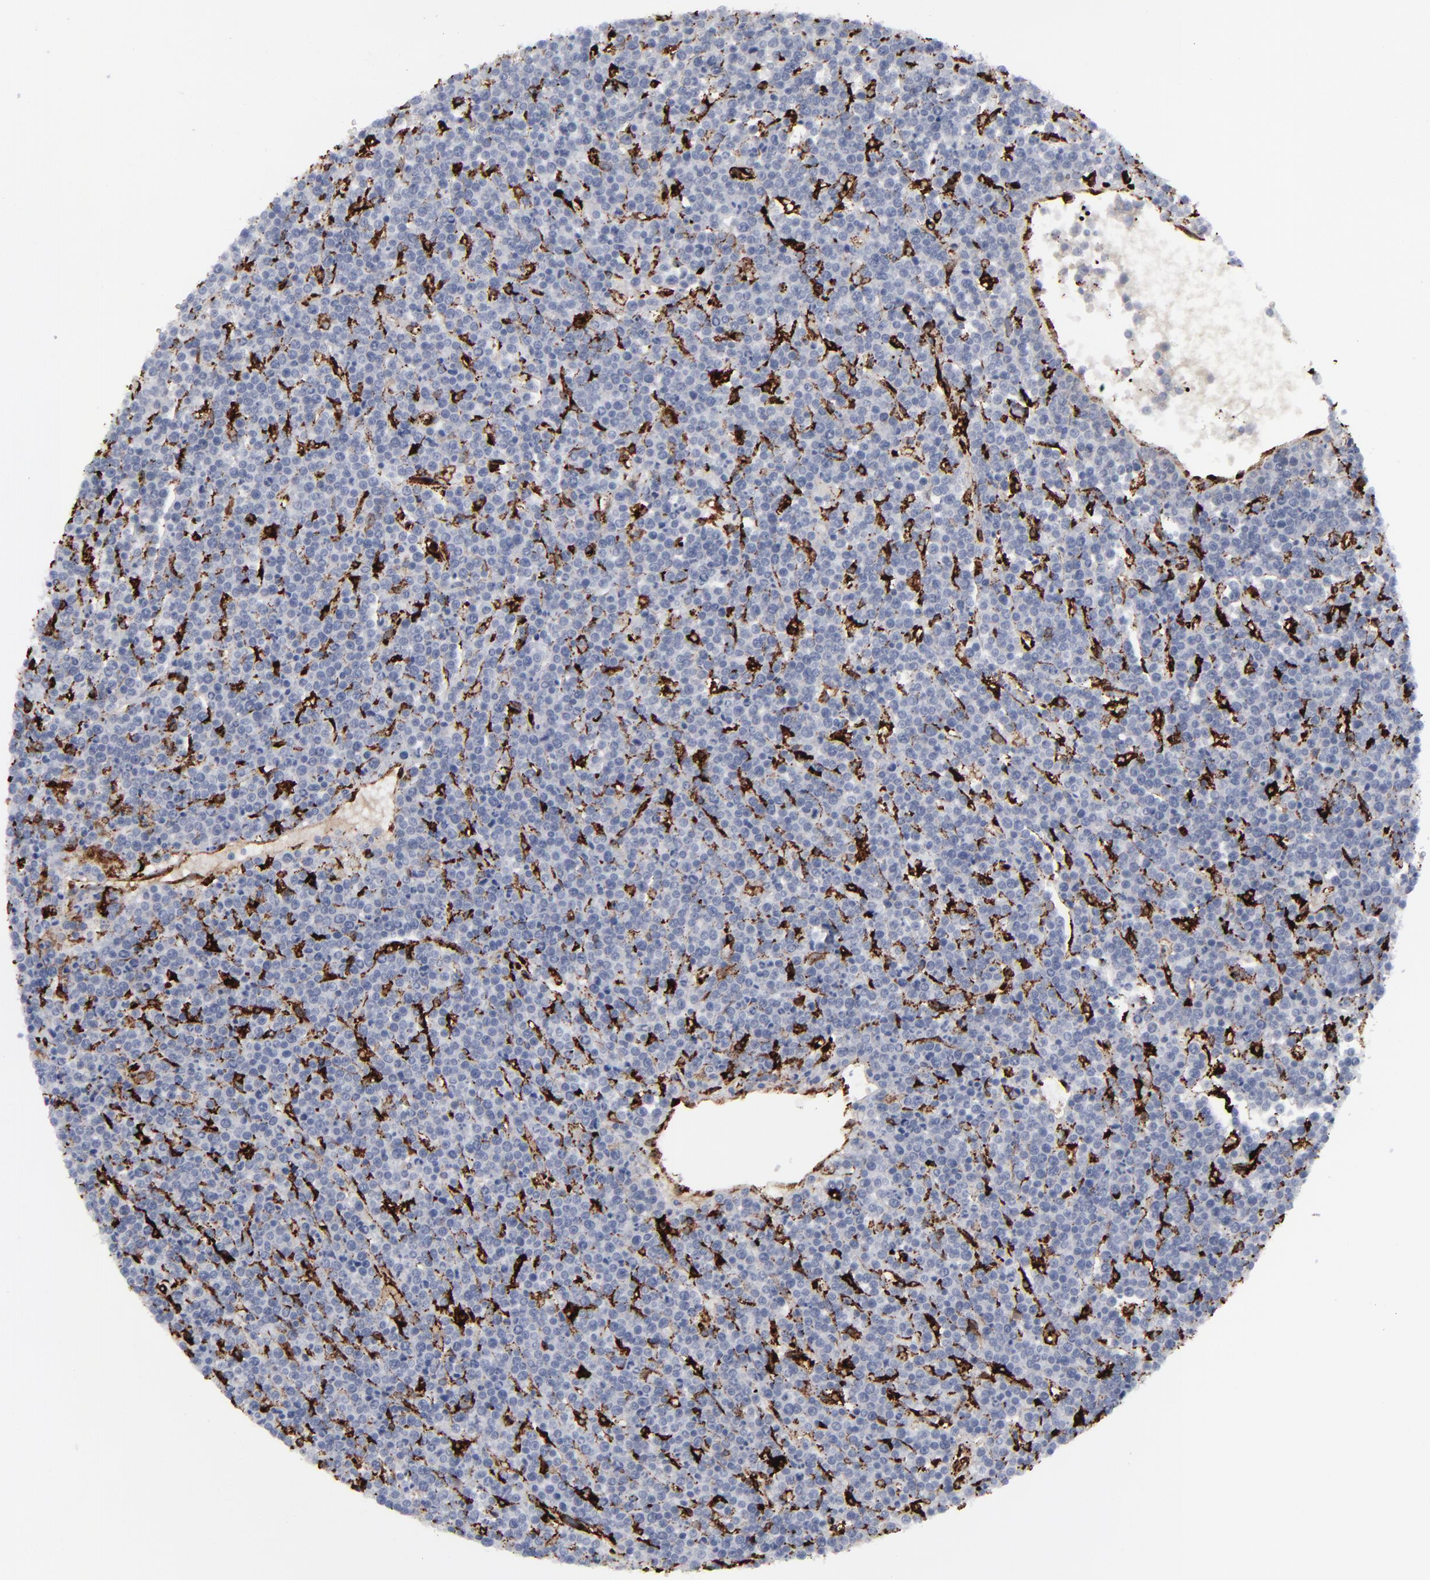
{"staining": {"intensity": "negative", "quantity": "none", "location": "none"}, "tissue": "lymphoma", "cell_type": "Tumor cells", "image_type": "cancer", "snomed": [{"axis": "morphology", "description": "Malignant lymphoma, non-Hodgkin's type, High grade"}, {"axis": "topography", "description": "Ovary"}], "caption": "The micrograph shows no significant expression in tumor cells of lymphoma.", "gene": "SPARC", "patient": {"sex": "female", "age": 56}}